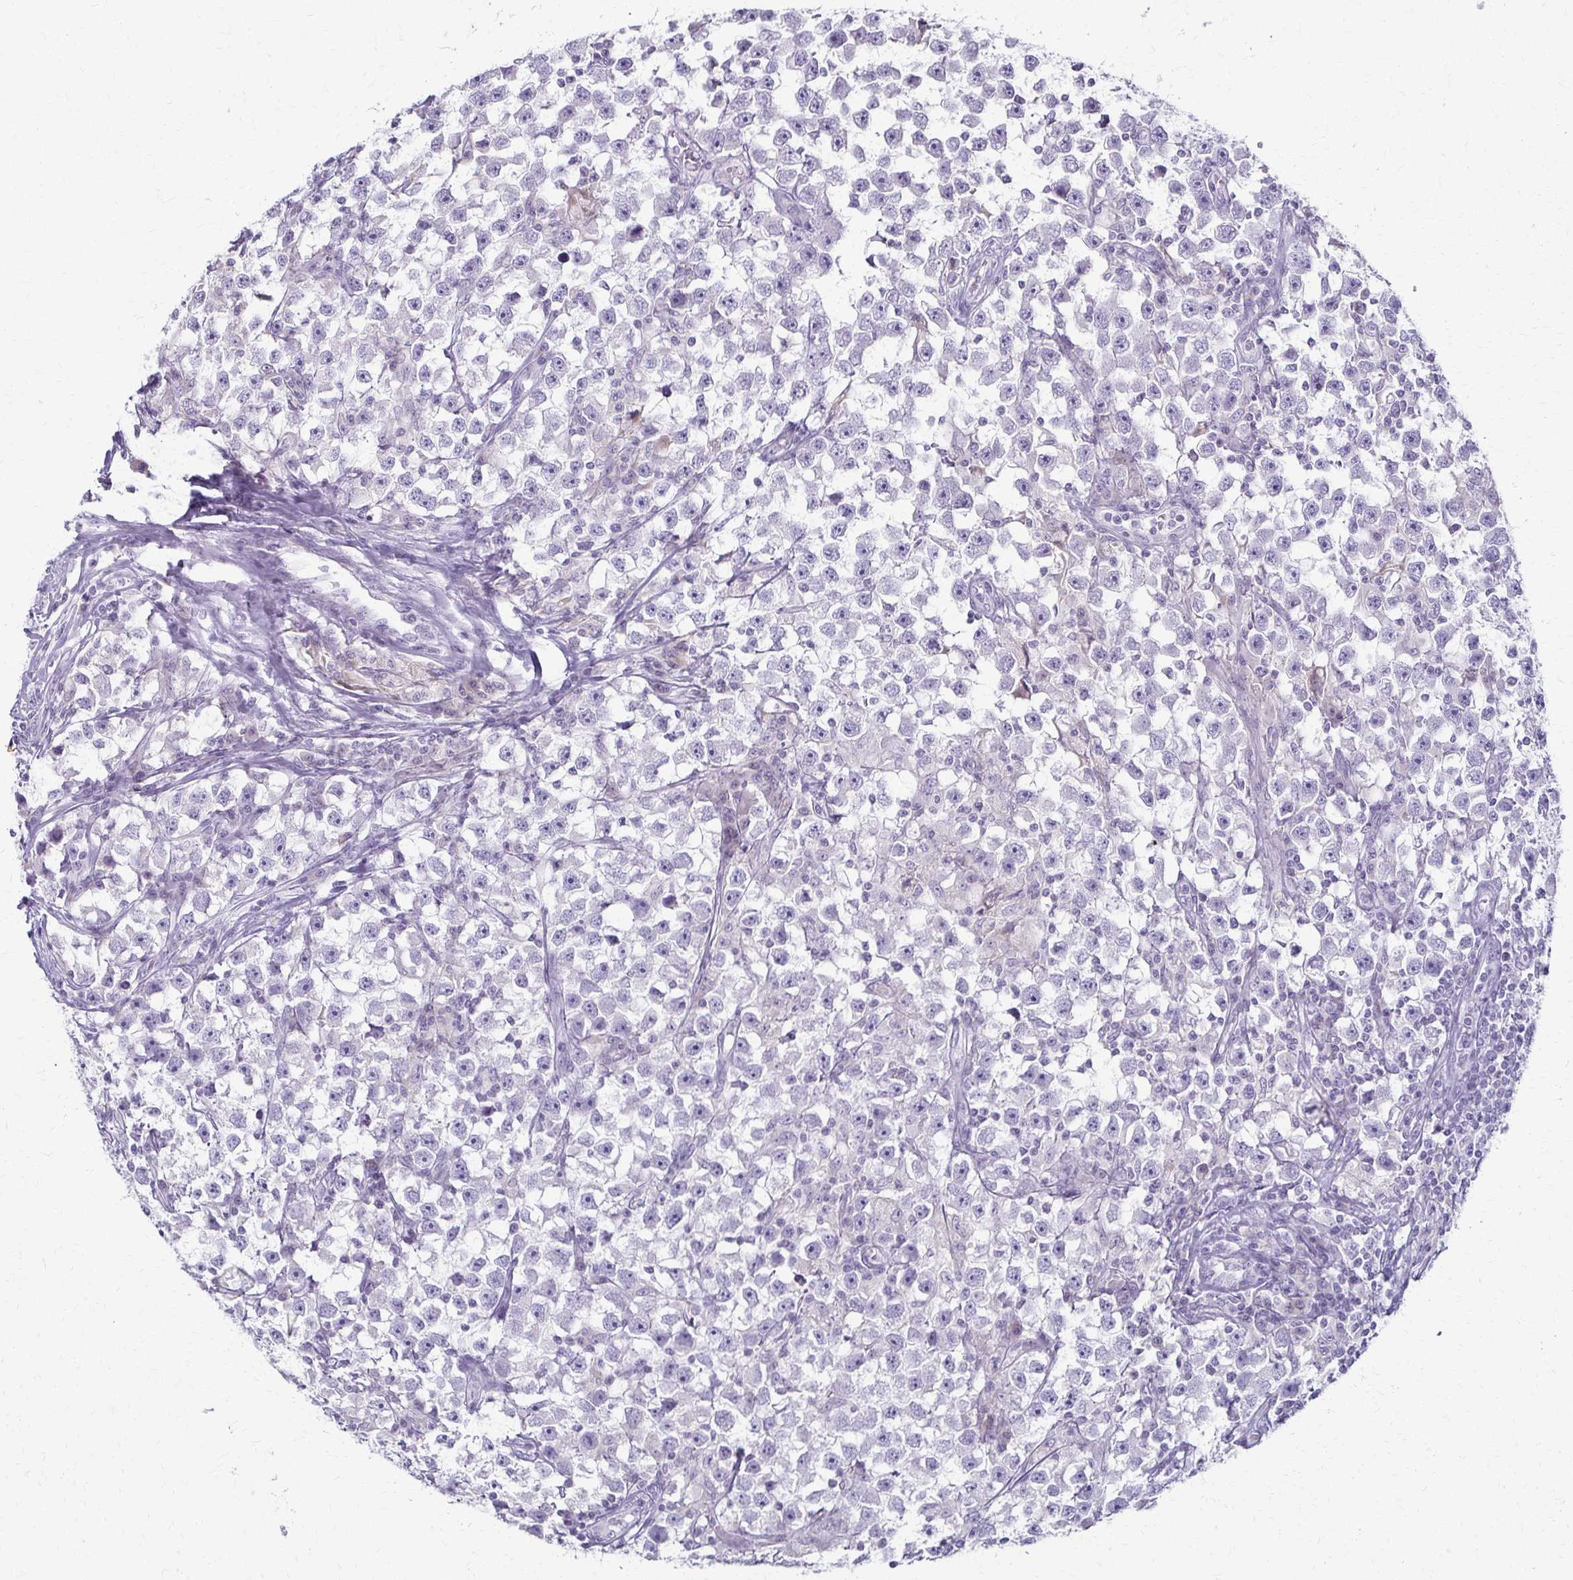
{"staining": {"intensity": "negative", "quantity": "none", "location": "none"}, "tissue": "testis cancer", "cell_type": "Tumor cells", "image_type": "cancer", "snomed": [{"axis": "morphology", "description": "Seminoma, NOS"}, {"axis": "topography", "description": "Testis"}], "caption": "Immunohistochemistry (IHC) of testis cancer (seminoma) demonstrates no positivity in tumor cells. The staining was performed using DAB (3,3'-diaminobenzidine) to visualize the protein expression in brown, while the nuclei were stained in blue with hematoxylin (Magnification: 20x).", "gene": "FCGR2B", "patient": {"sex": "male", "age": 33}}